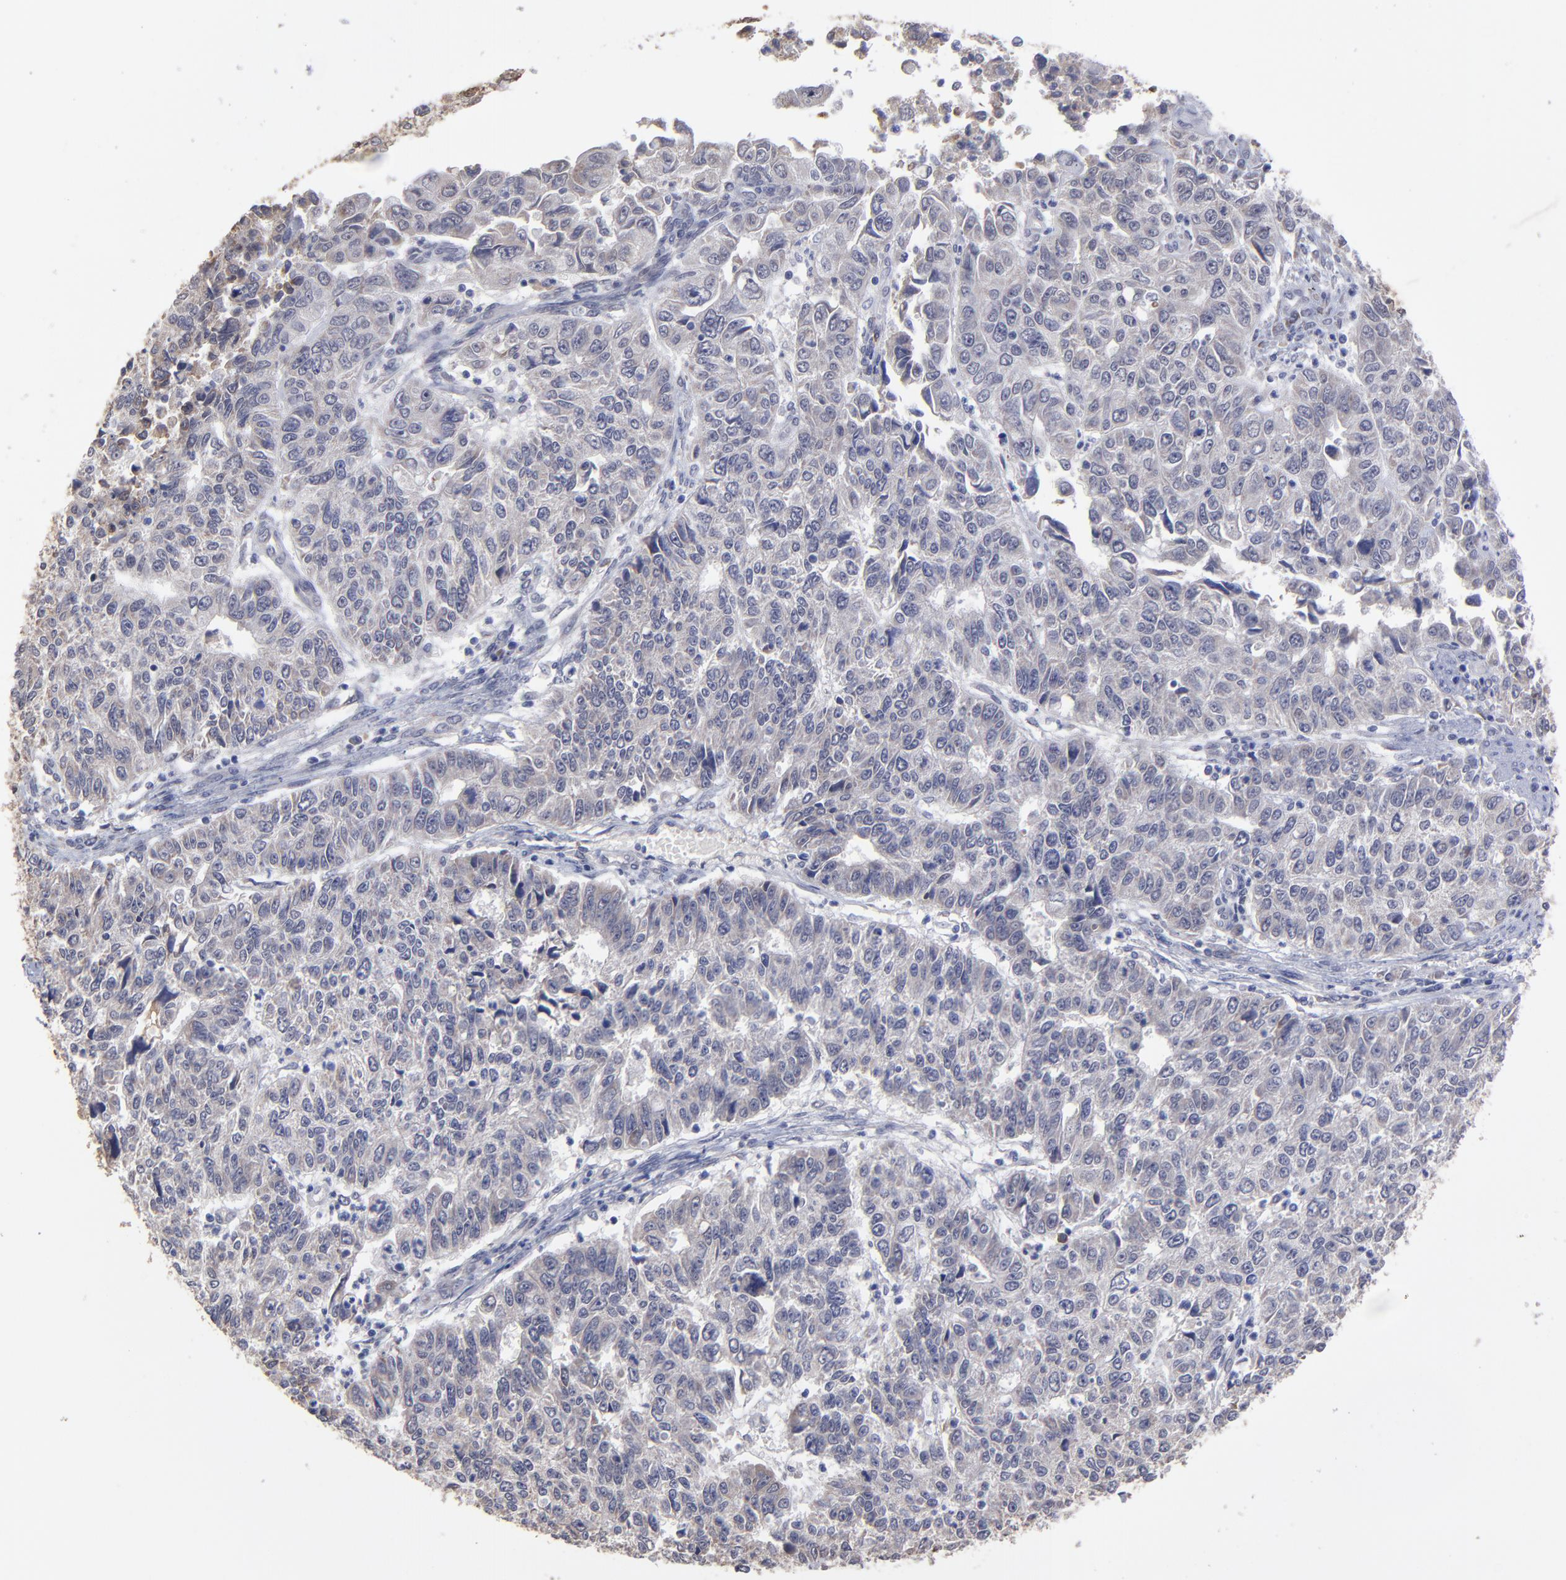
{"staining": {"intensity": "weak", "quantity": ">75%", "location": "cytoplasmic/membranous"}, "tissue": "endometrial cancer", "cell_type": "Tumor cells", "image_type": "cancer", "snomed": [{"axis": "morphology", "description": "Adenocarcinoma, NOS"}, {"axis": "topography", "description": "Endometrium"}], "caption": "About >75% of tumor cells in endometrial adenocarcinoma reveal weak cytoplasmic/membranous protein positivity as visualized by brown immunohistochemical staining.", "gene": "CHL1", "patient": {"sex": "female", "age": 42}}